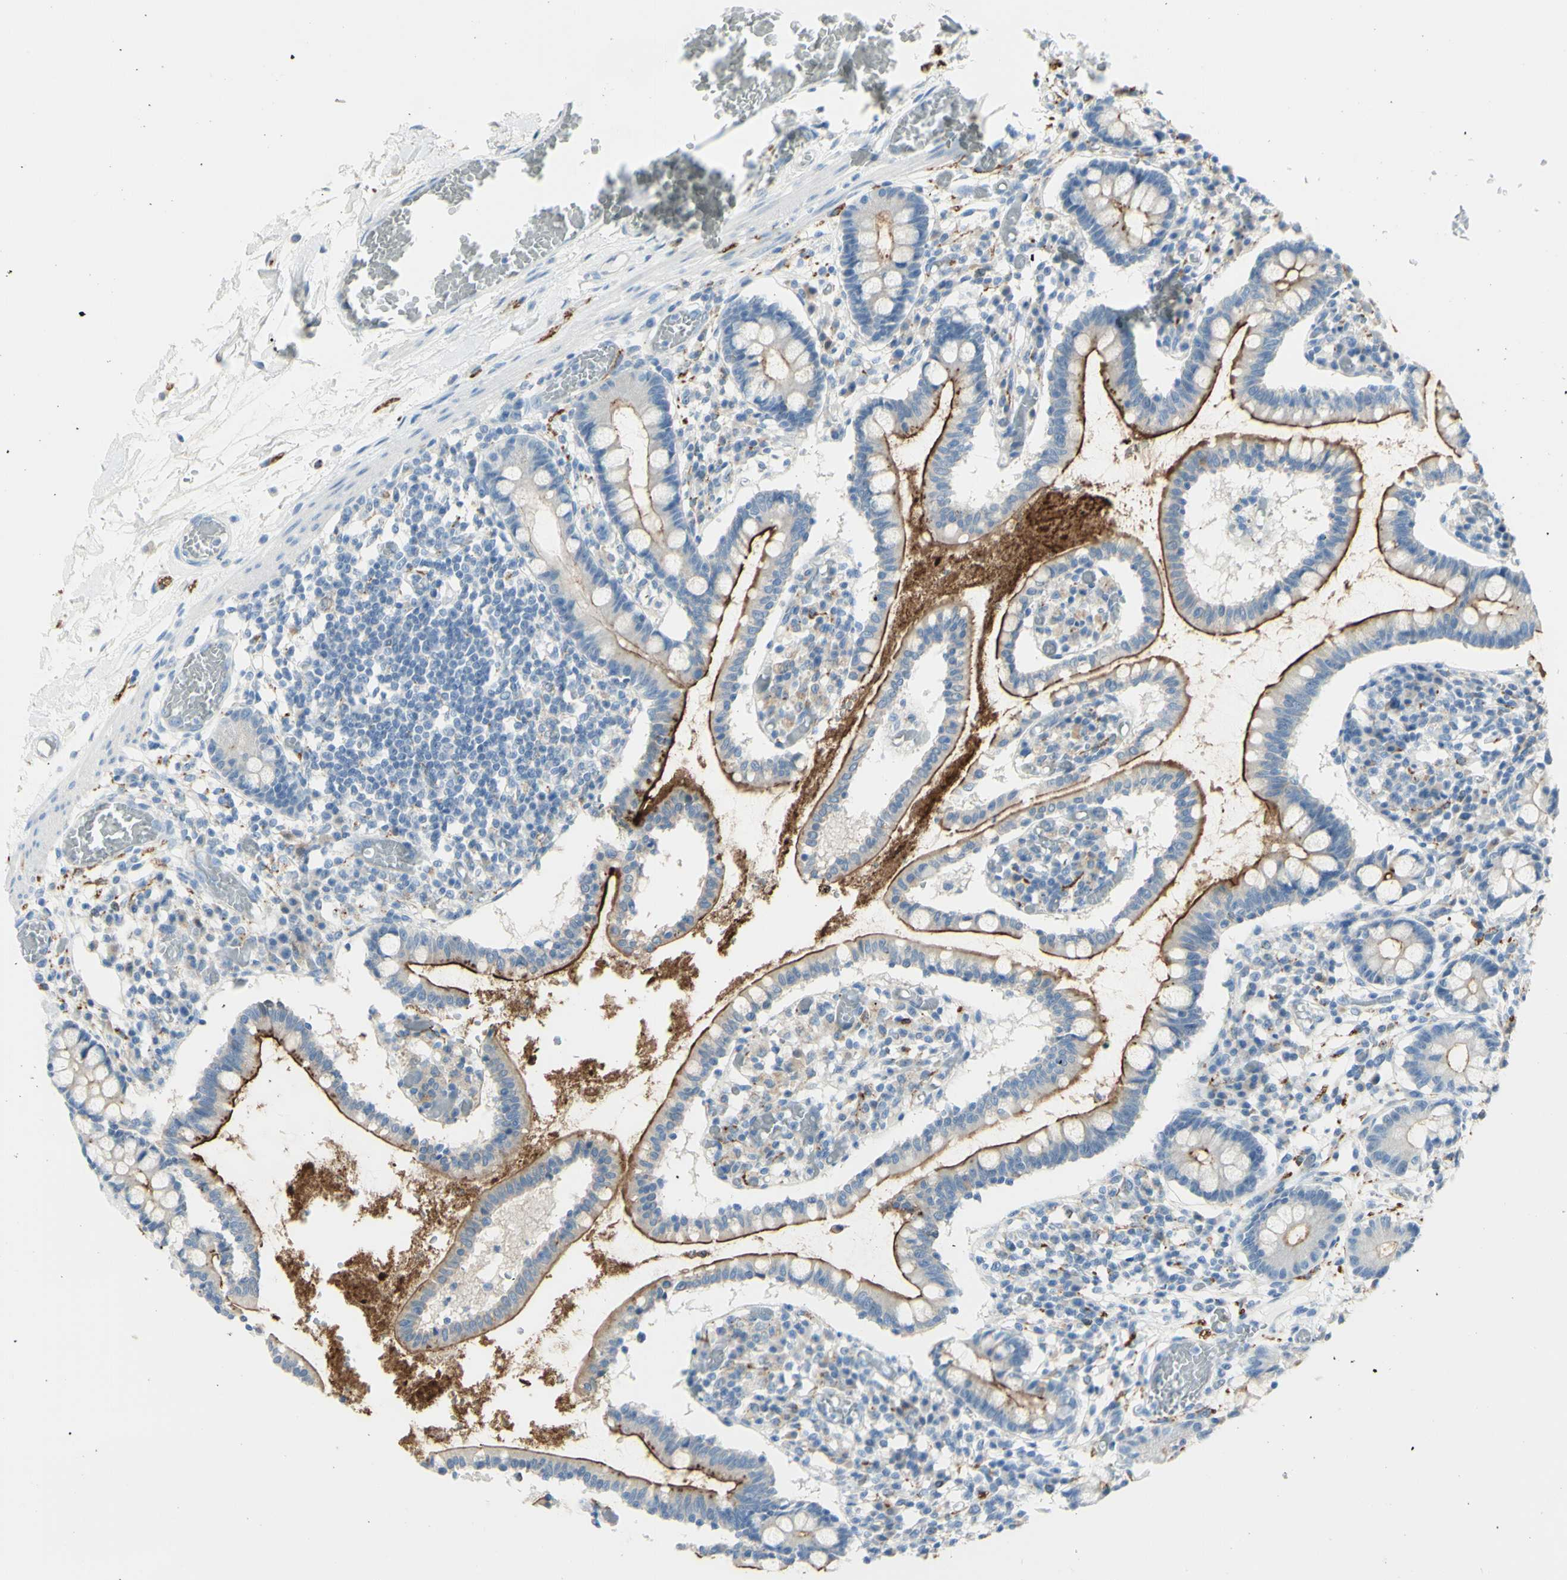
{"staining": {"intensity": "moderate", "quantity": "25%-75%", "location": "cytoplasmic/membranous"}, "tissue": "small intestine", "cell_type": "Glandular cells", "image_type": "normal", "snomed": [{"axis": "morphology", "description": "Normal tissue, NOS"}, {"axis": "topography", "description": "Small intestine"}], "caption": "Protein staining demonstrates moderate cytoplasmic/membranous staining in approximately 25%-75% of glandular cells in unremarkable small intestine. The staining is performed using DAB brown chromogen to label protein expression. The nuclei are counter-stained blue using hematoxylin.", "gene": "TSPAN1", "patient": {"sex": "female", "age": 61}}